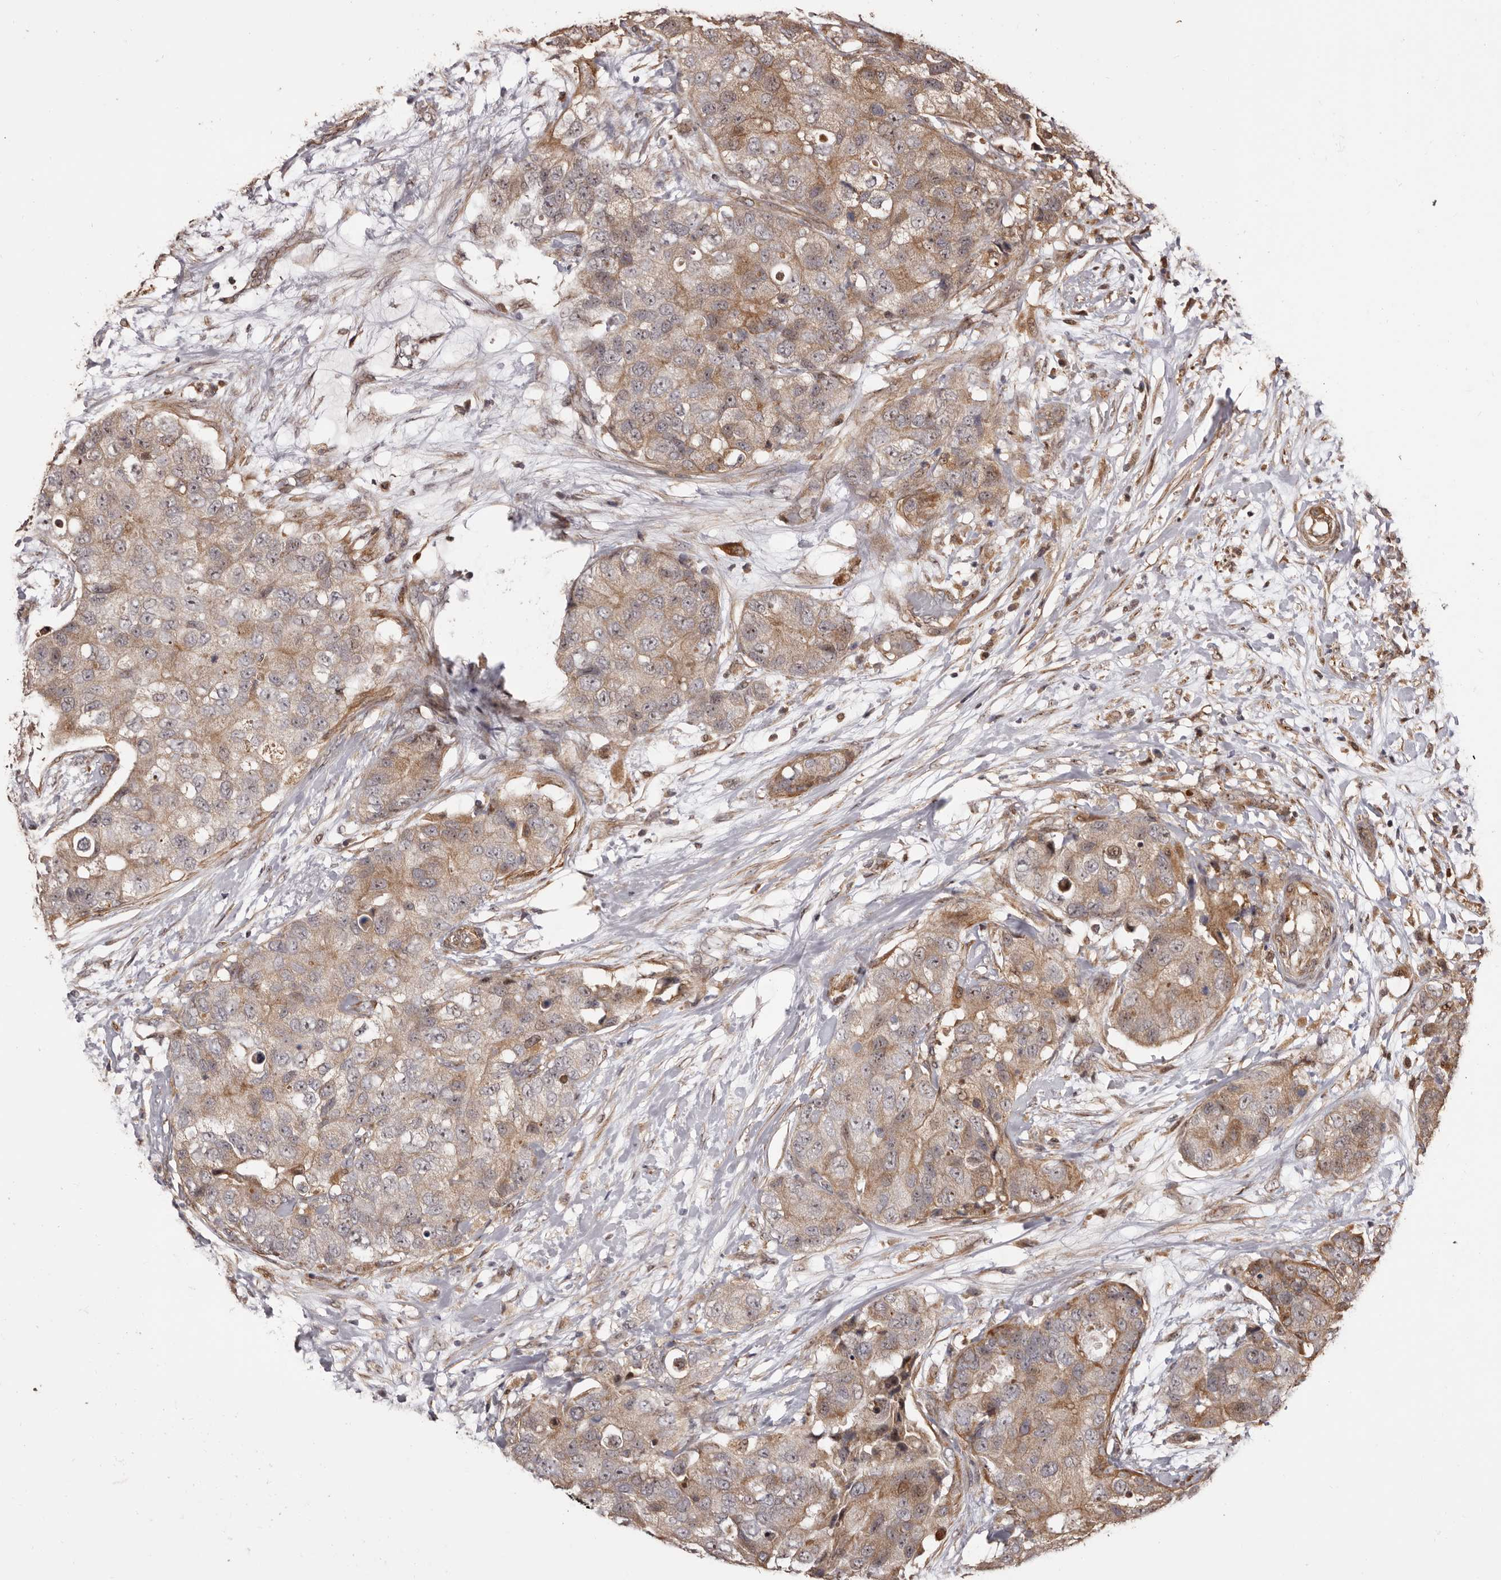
{"staining": {"intensity": "weak", "quantity": ">75%", "location": "cytoplasmic/membranous"}, "tissue": "breast cancer", "cell_type": "Tumor cells", "image_type": "cancer", "snomed": [{"axis": "morphology", "description": "Duct carcinoma"}, {"axis": "topography", "description": "Breast"}], "caption": "Breast cancer (infiltrating ductal carcinoma) tissue displays weak cytoplasmic/membranous positivity in approximately >75% of tumor cells", "gene": "ZCCHC7", "patient": {"sex": "female", "age": 62}}